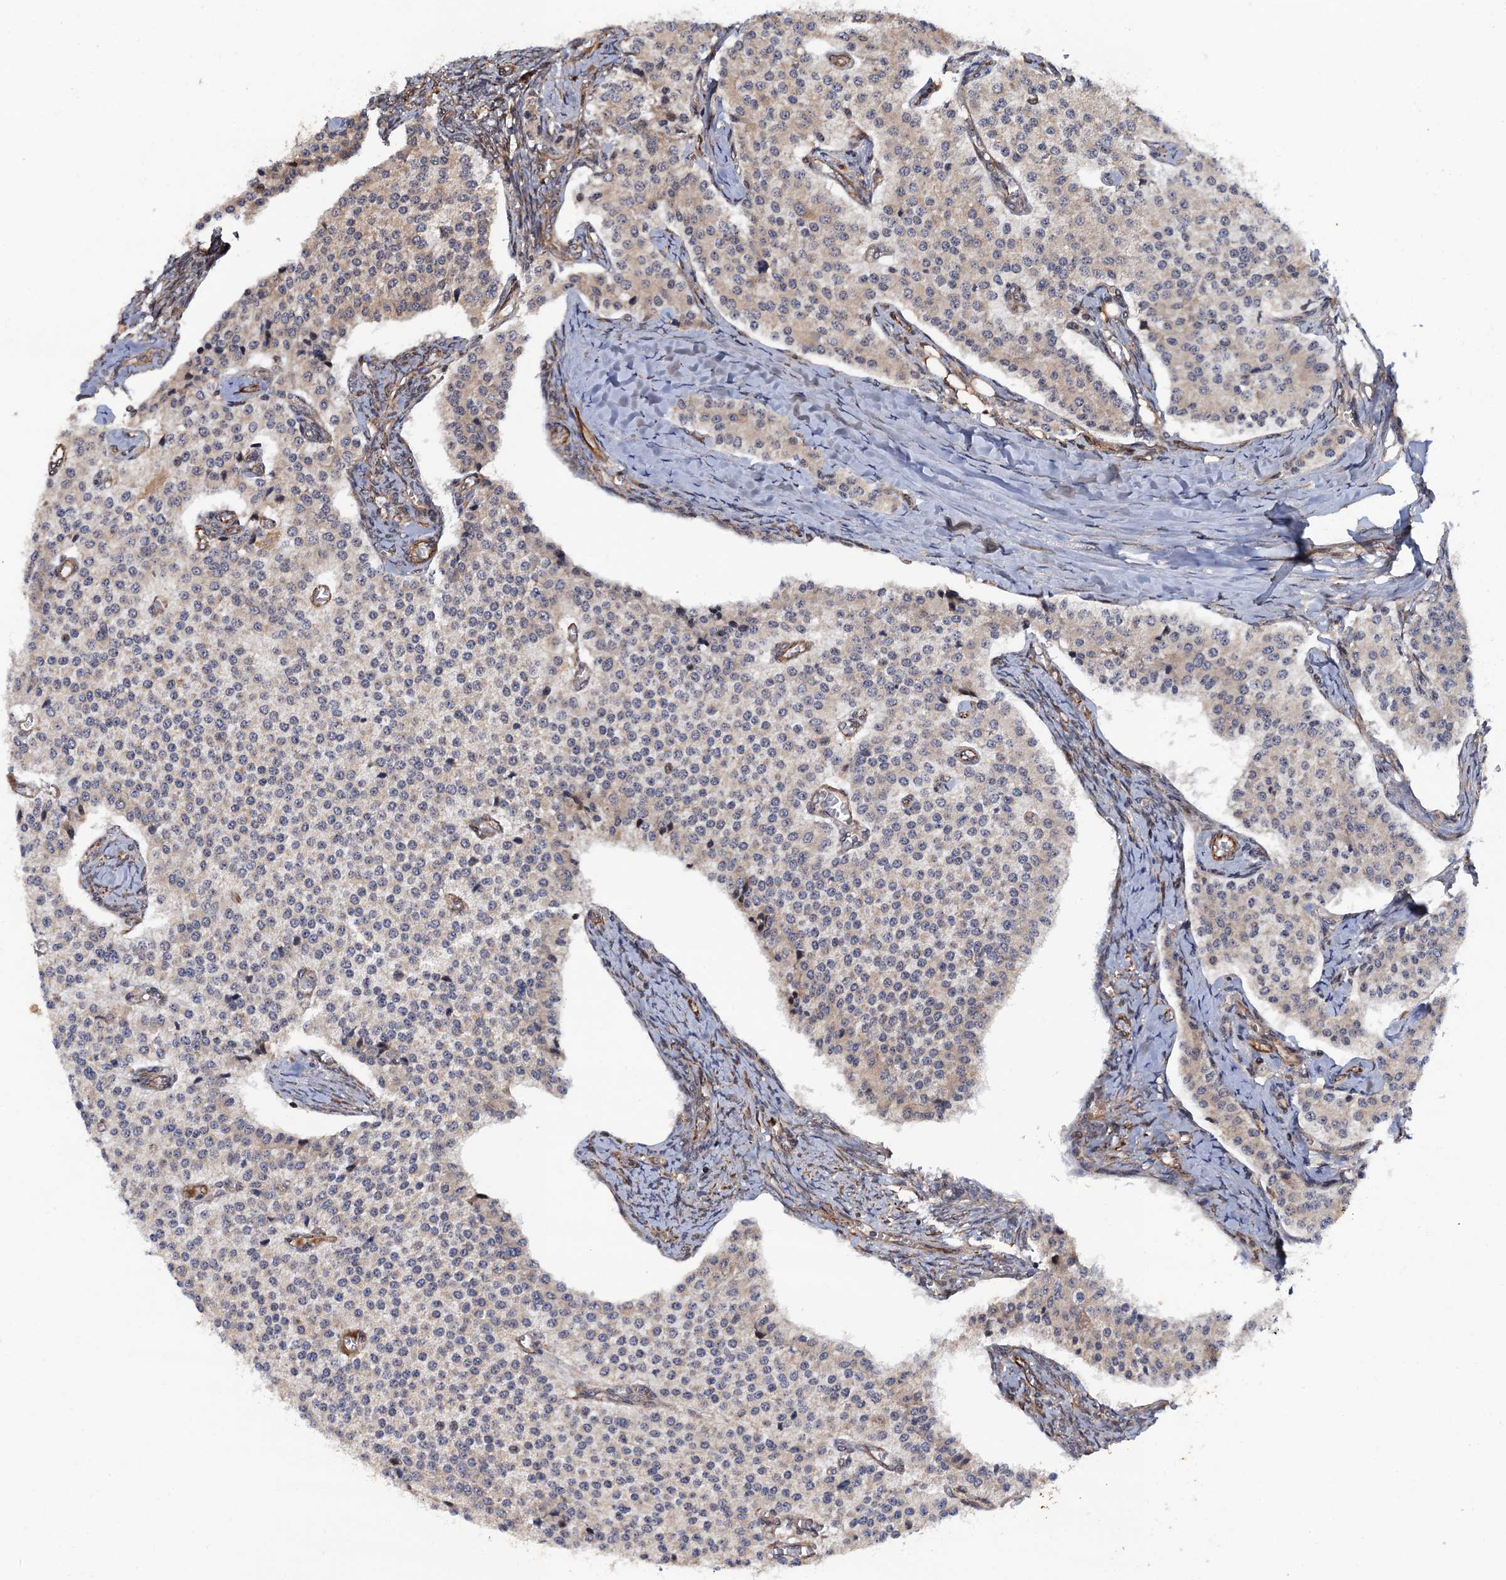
{"staining": {"intensity": "negative", "quantity": "none", "location": "none"}, "tissue": "carcinoid", "cell_type": "Tumor cells", "image_type": "cancer", "snomed": [{"axis": "morphology", "description": "Carcinoid, malignant, NOS"}, {"axis": "topography", "description": "Colon"}], "caption": "Immunohistochemical staining of carcinoid exhibits no significant expression in tumor cells.", "gene": "FSIP1", "patient": {"sex": "female", "age": 52}}